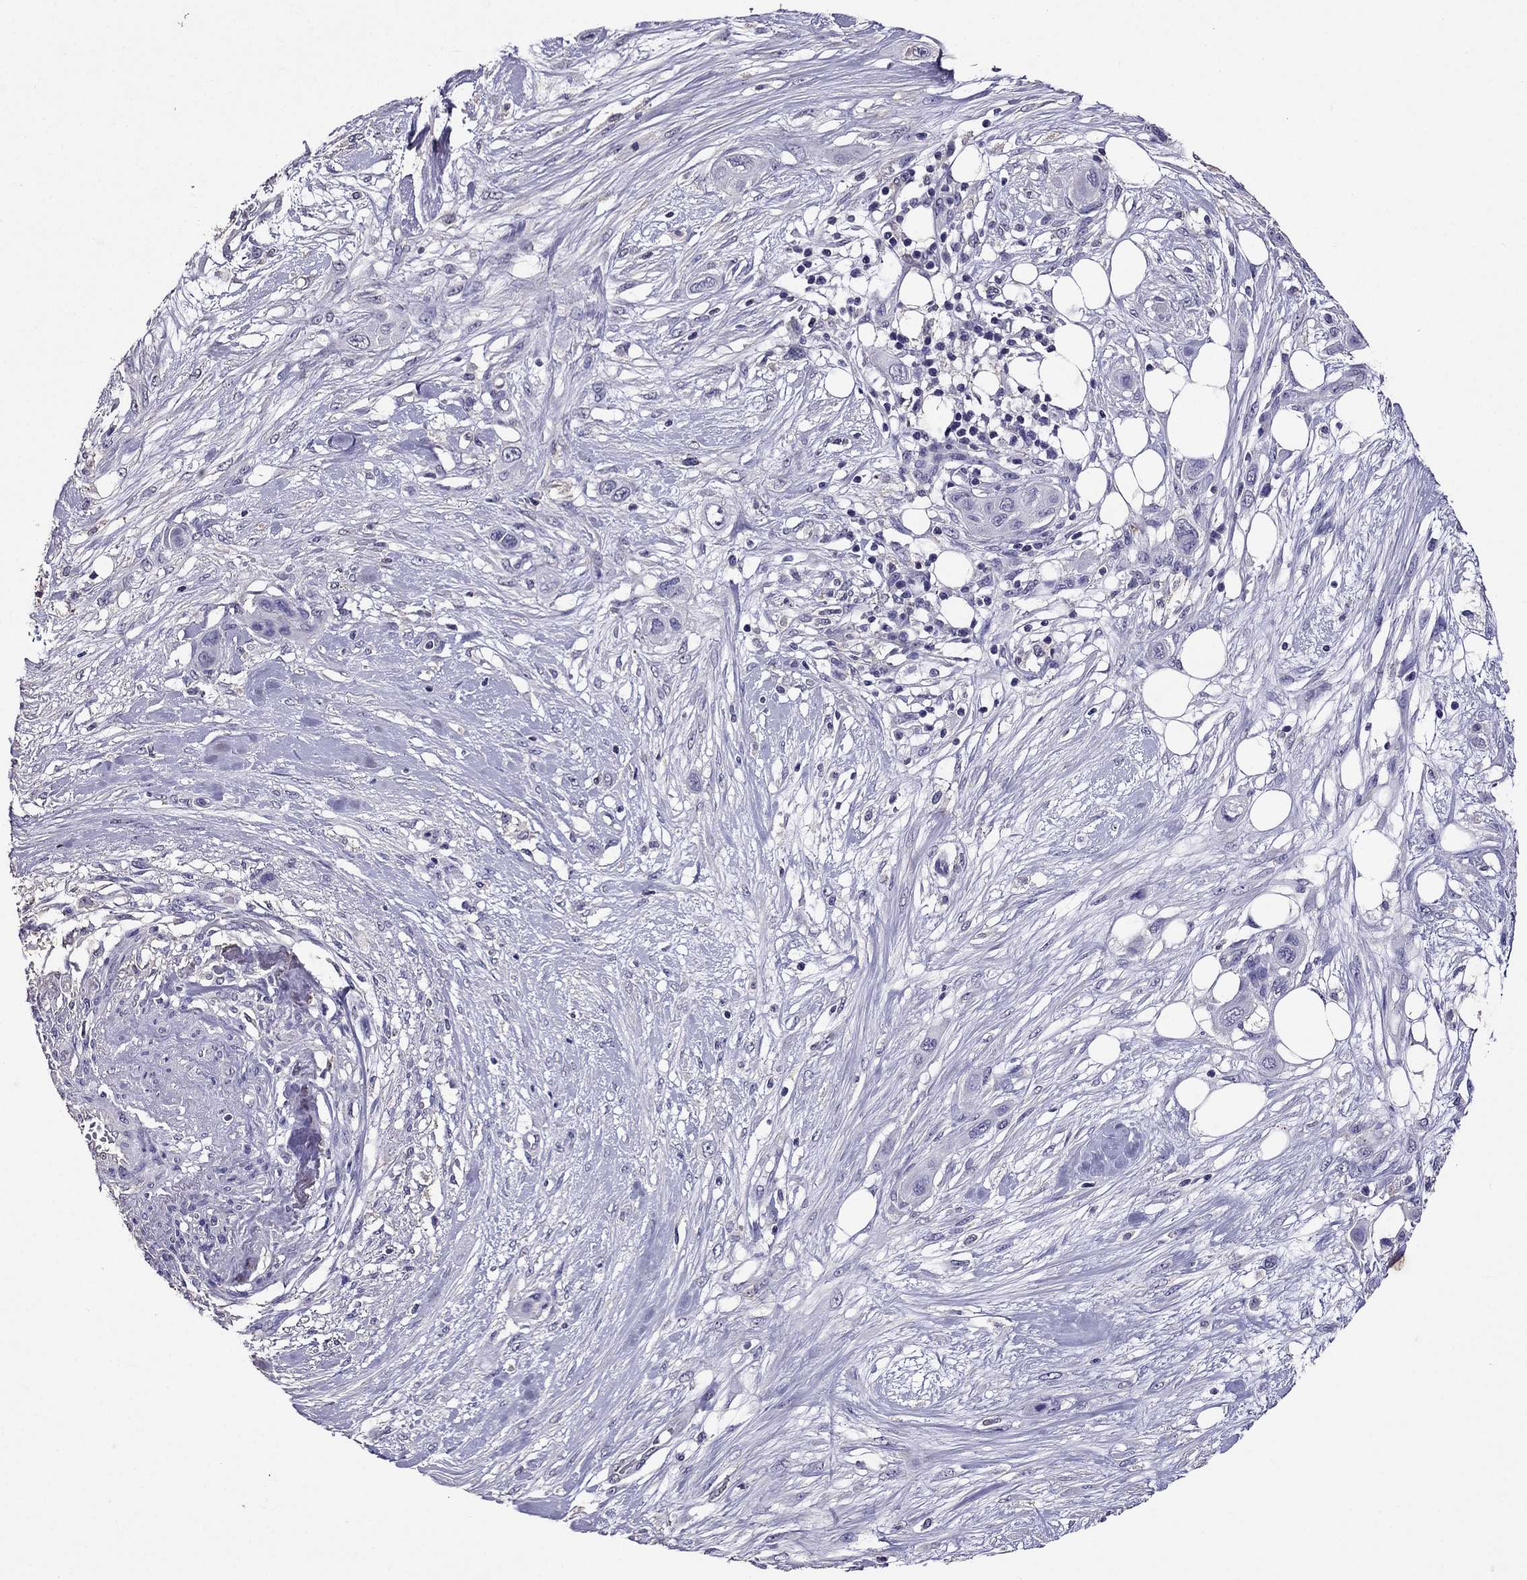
{"staining": {"intensity": "negative", "quantity": "none", "location": "none"}, "tissue": "skin cancer", "cell_type": "Tumor cells", "image_type": "cancer", "snomed": [{"axis": "morphology", "description": "Squamous cell carcinoma, NOS"}, {"axis": "topography", "description": "Skin"}], "caption": "This is an IHC histopathology image of human squamous cell carcinoma (skin). There is no staining in tumor cells.", "gene": "NKX3-1", "patient": {"sex": "male", "age": 79}}